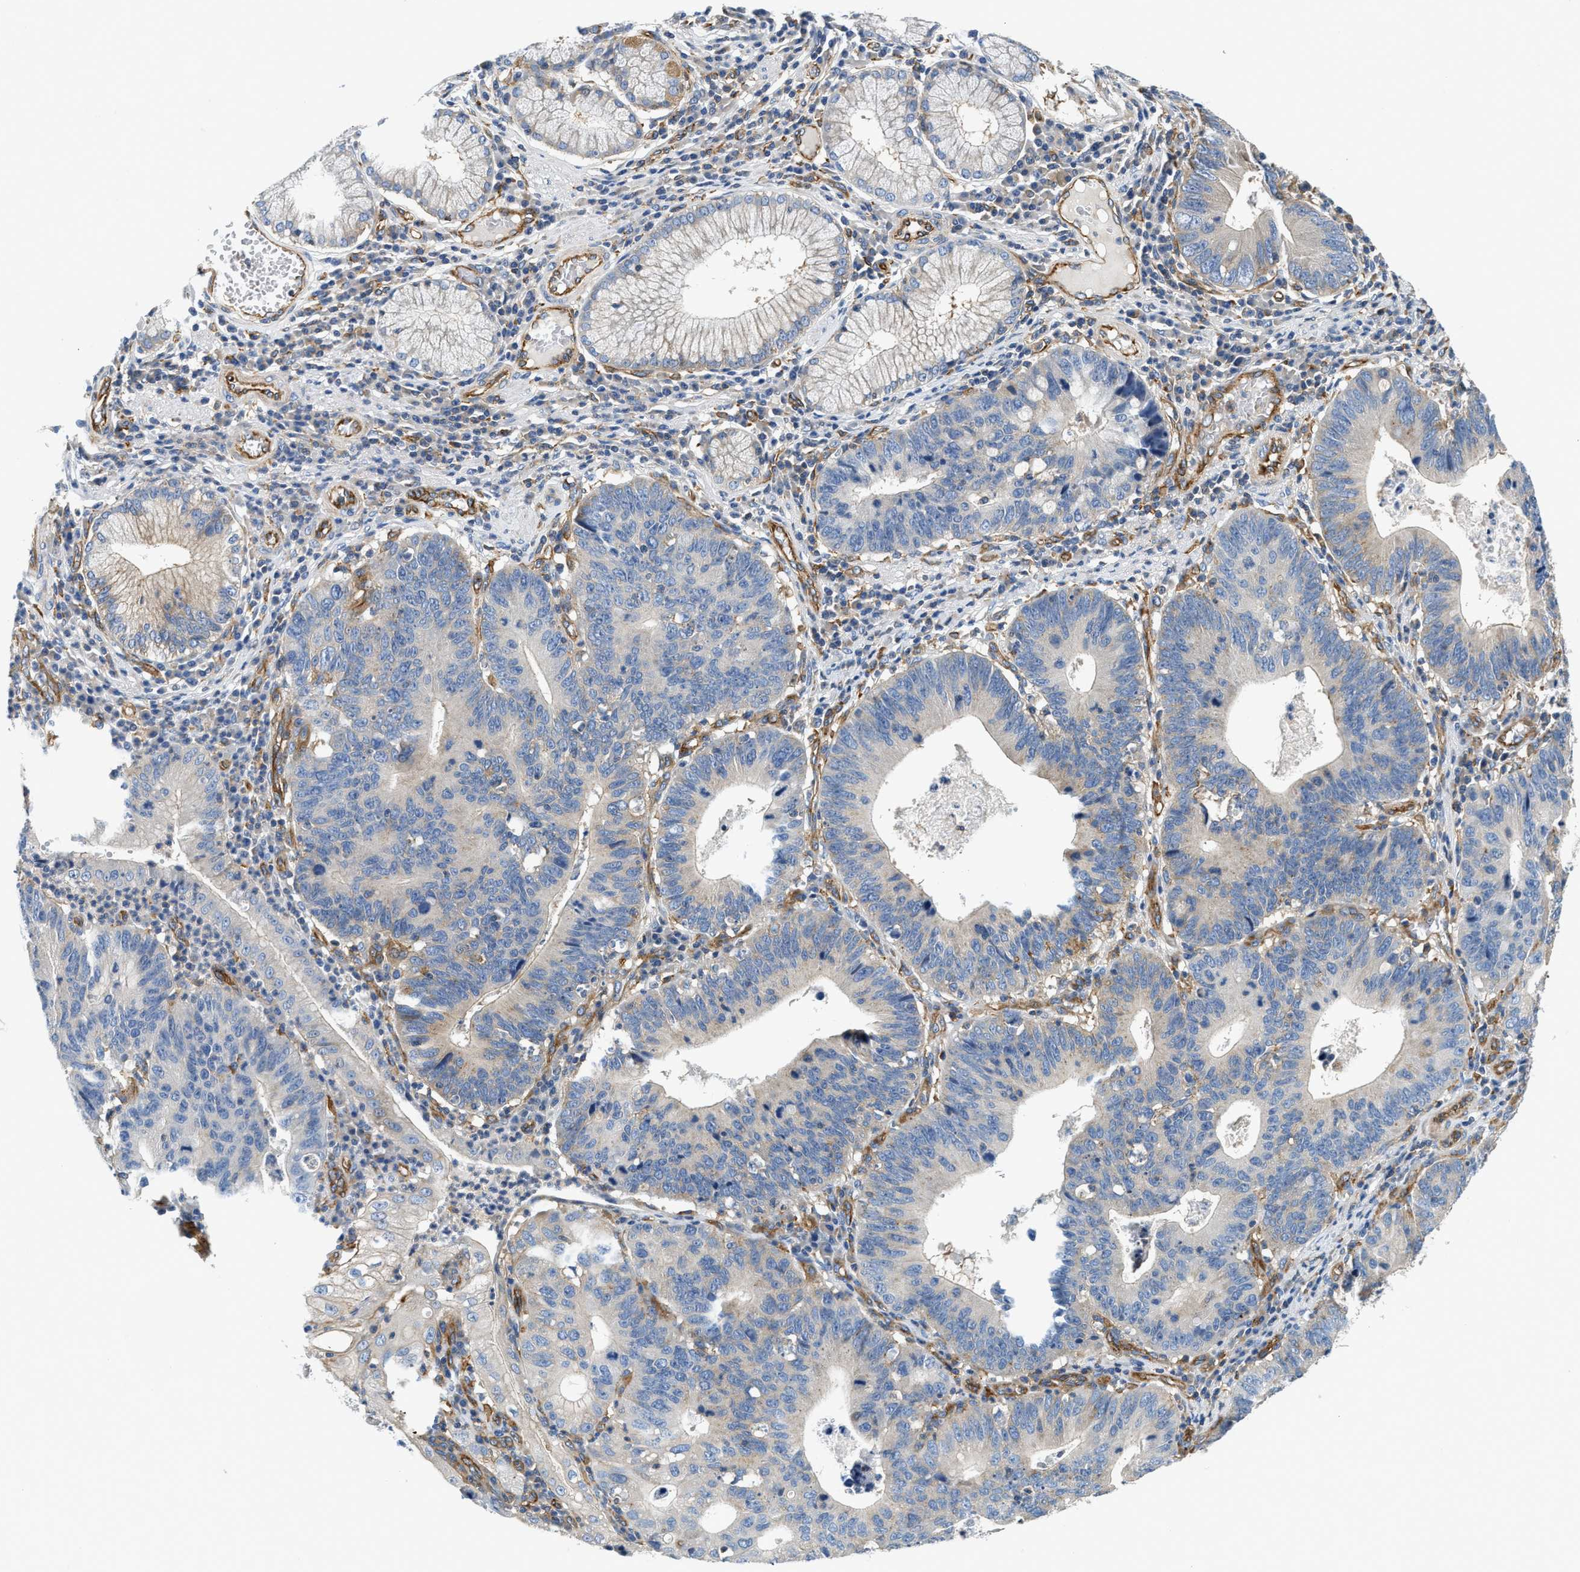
{"staining": {"intensity": "negative", "quantity": "none", "location": "none"}, "tissue": "stomach cancer", "cell_type": "Tumor cells", "image_type": "cancer", "snomed": [{"axis": "morphology", "description": "Adenocarcinoma, NOS"}, {"axis": "topography", "description": "Stomach"}], "caption": "This is an immunohistochemistry micrograph of human stomach cancer (adenocarcinoma). There is no expression in tumor cells.", "gene": "NSUN7", "patient": {"sex": "male", "age": 59}}